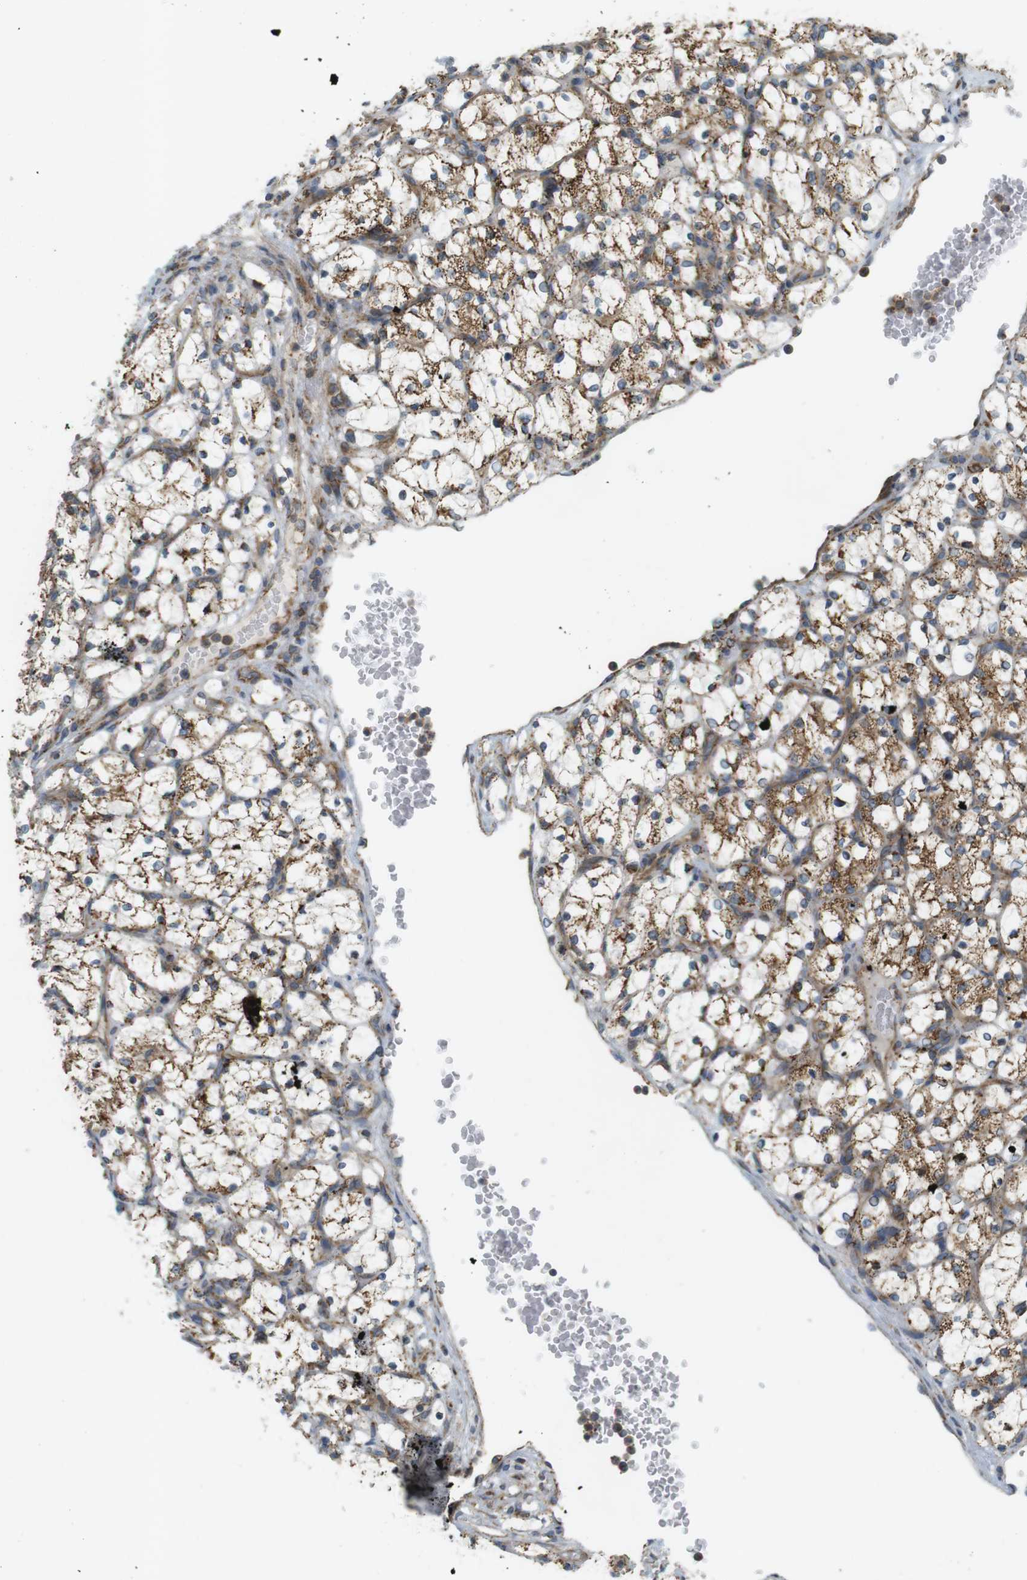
{"staining": {"intensity": "moderate", "quantity": "25%-75%", "location": "cytoplasmic/membranous"}, "tissue": "renal cancer", "cell_type": "Tumor cells", "image_type": "cancer", "snomed": [{"axis": "morphology", "description": "Adenocarcinoma, NOS"}, {"axis": "topography", "description": "Kidney"}], "caption": "The immunohistochemical stain highlights moderate cytoplasmic/membranous expression in tumor cells of renal cancer tissue. The staining is performed using DAB brown chromogen to label protein expression. The nuclei are counter-stained blue using hematoxylin.", "gene": "SLC41A1", "patient": {"sex": "female", "age": 69}}